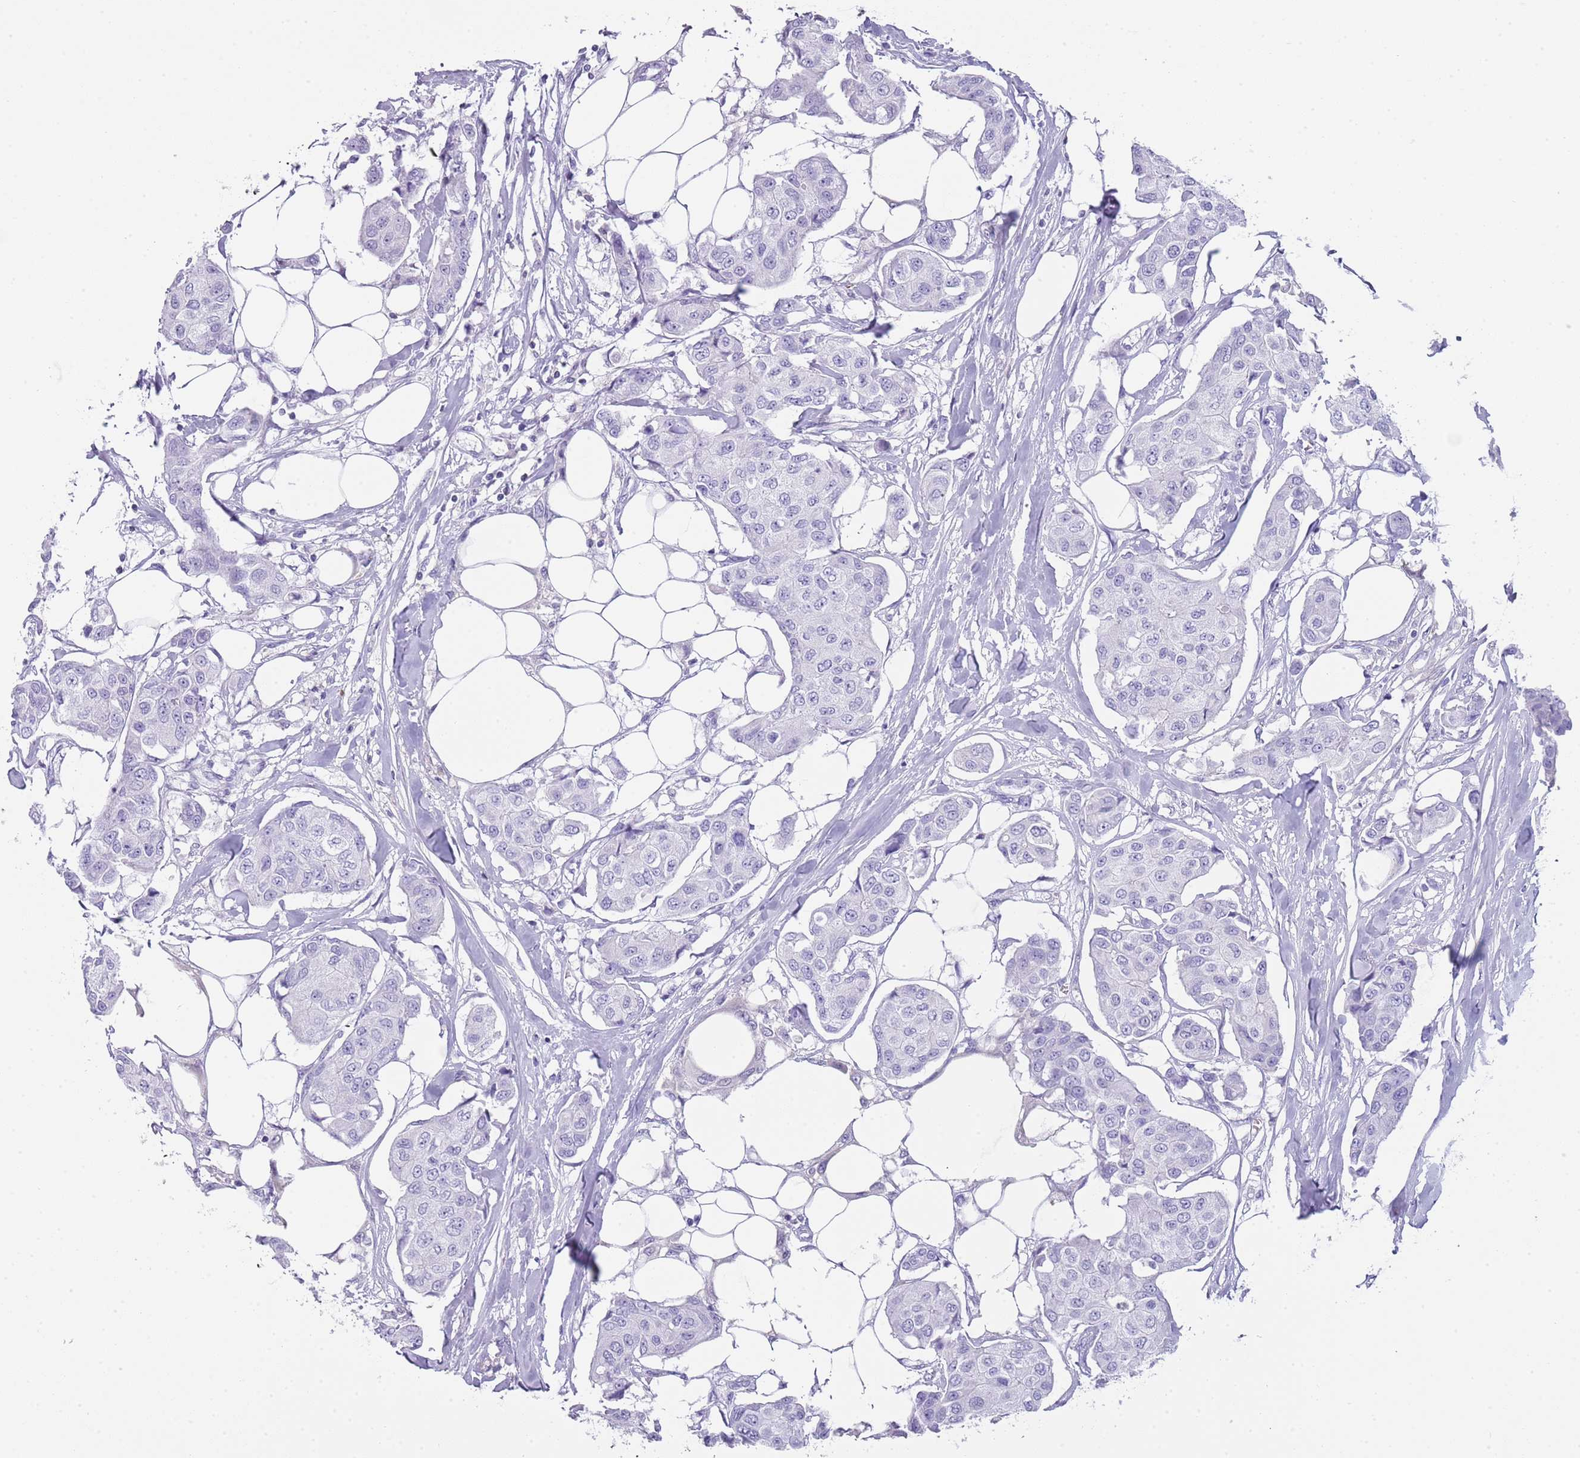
{"staining": {"intensity": "negative", "quantity": "none", "location": "none"}, "tissue": "breast cancer", "cell_type": "Tumor cells", "image_type": "cancer", "snomed": [{"axis": "morphology", "description": "Duct carcinoma"}, {"axis": "topography", "description": "Breast"}, {"axis": "topography", "description": "Lymph node"}], "caption": "IHC image of breast cancer stained for a protein (brown), which displays no staining in tumor cells. (Immunohistochemistry, brightfield microscopy, high magnification).", "gene": "NBPF20", "patient": {"sex": "female", "age": 80}}